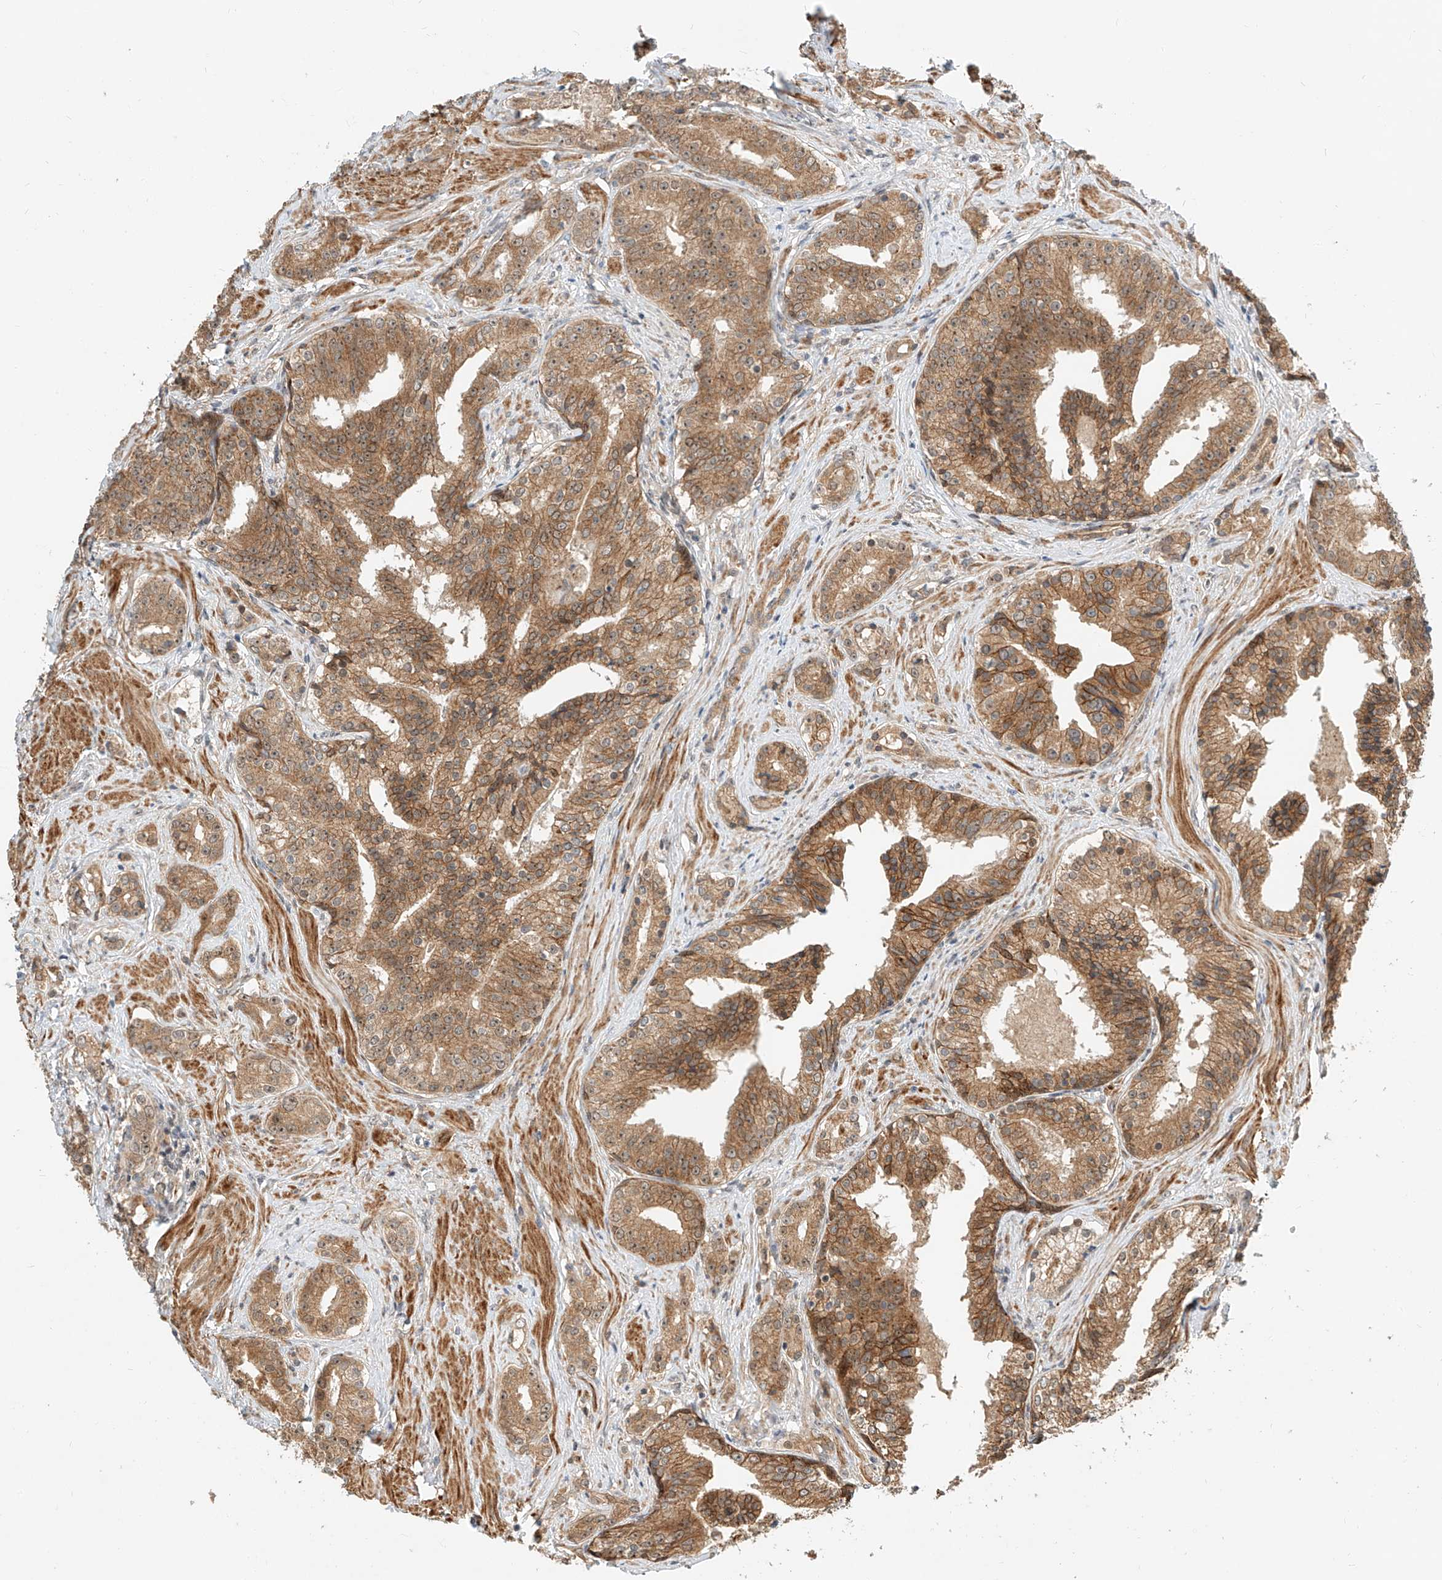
{"staining": {"intensity": "moderate", "quantity": ">75%", "location": "cytoplasmic/membranous"}, "tissue": "prostate cancer", "cell_type": "Tumor cells", "image_type": "cancer", "snomed": [{"axis": "morphology", "description": "Adenocarcinoma, High grade"}, {"axis": "topography", "description": "Prostate"}], "caption": "Moderate cytoplasmic/membranous expression is identified in about >75% of tumor cells in prostate cancer.", "gene": "CPAMD8", "patient": {"sex": "male", "age": 58}}